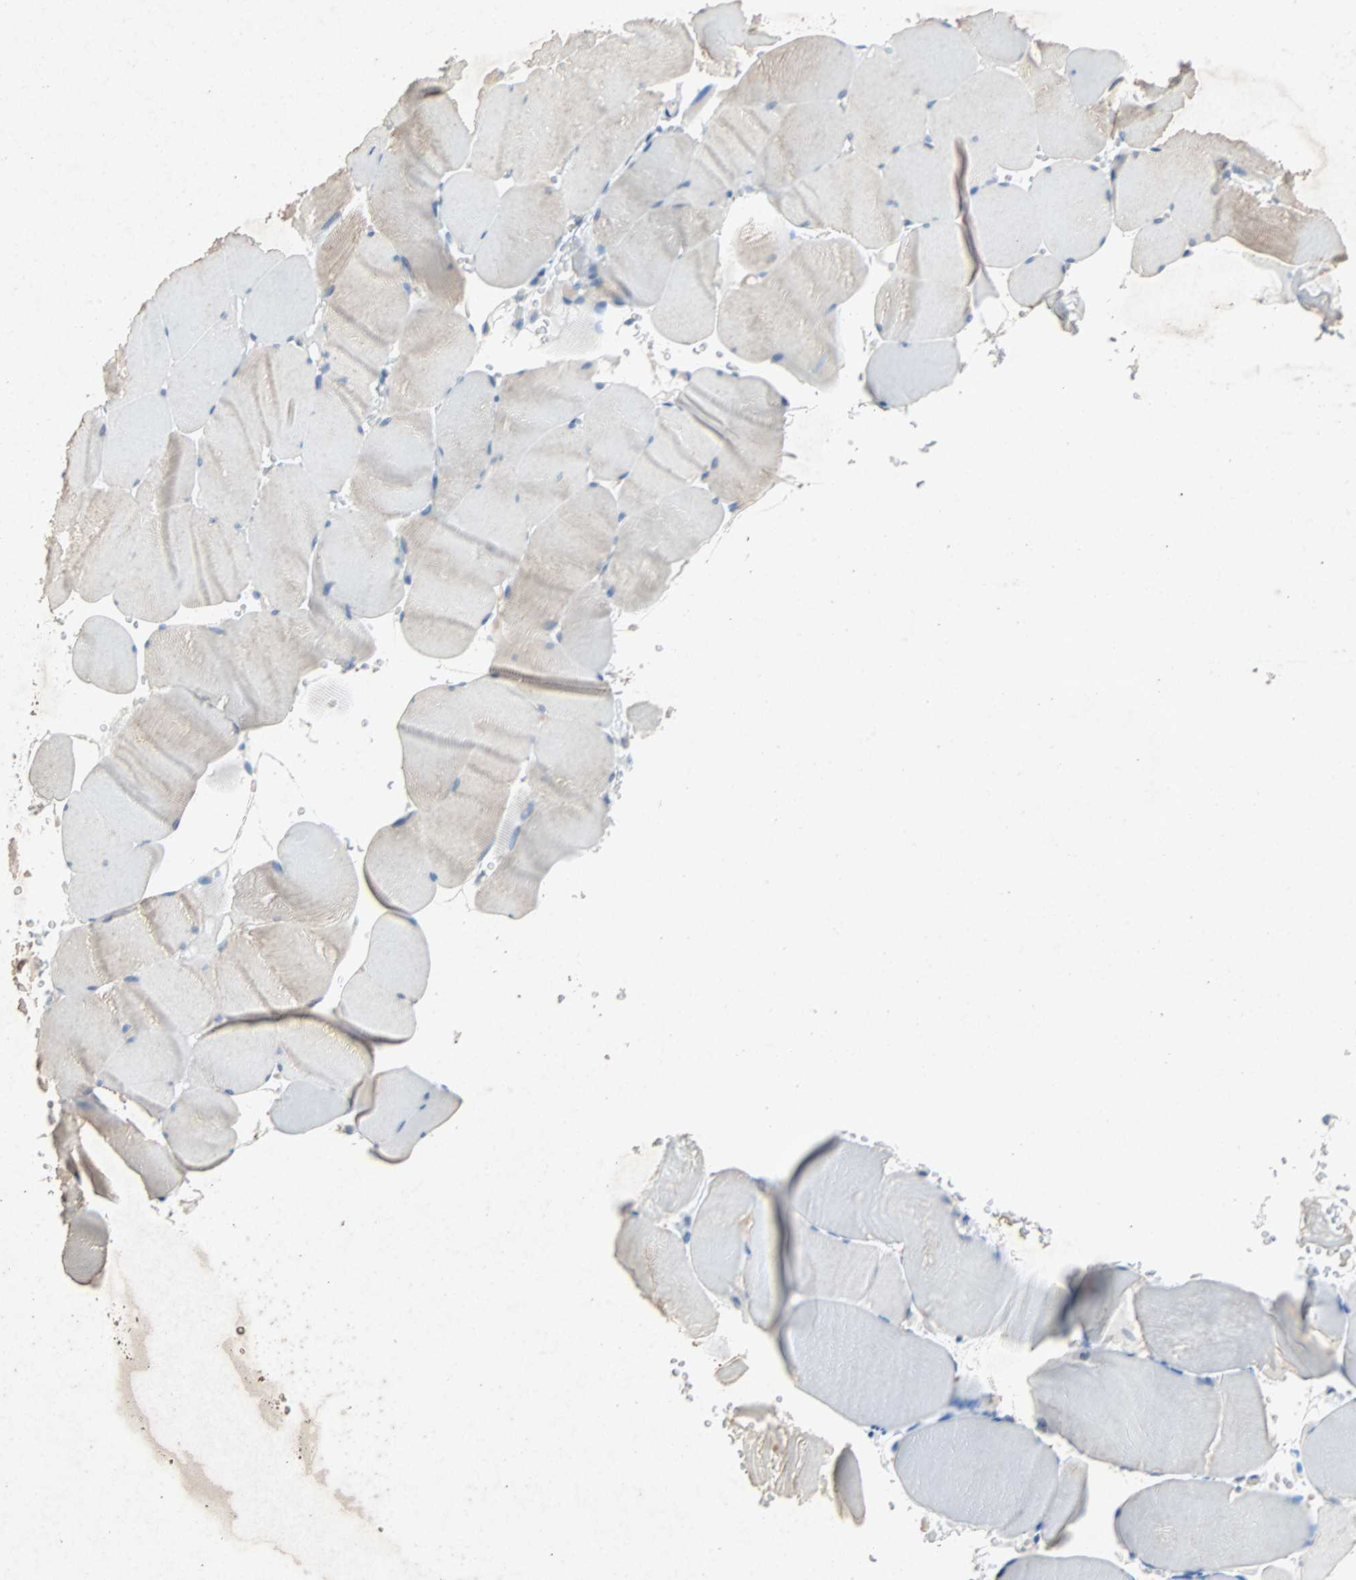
{"staining": {"intensity": "negative", "quantity": "none", "location": "none"}, "tissue": "skeletal muscle", "cell_type": "Myocytes", "image_type": "normal", "snomed": [{"axis": "morphology", "description": "Normal tissue, NOS"}, {"axis": "topography", "description": "Skeletal muscle"}], "caption": "DAB (3,3'-diaminobenzidine) immunohistochemical staining of unremarkable human skeletal muscle exhibits no significant positivity in myocytes.", "gene": "PCDHB2", "patient": {"sex": "male", "age": 62}}